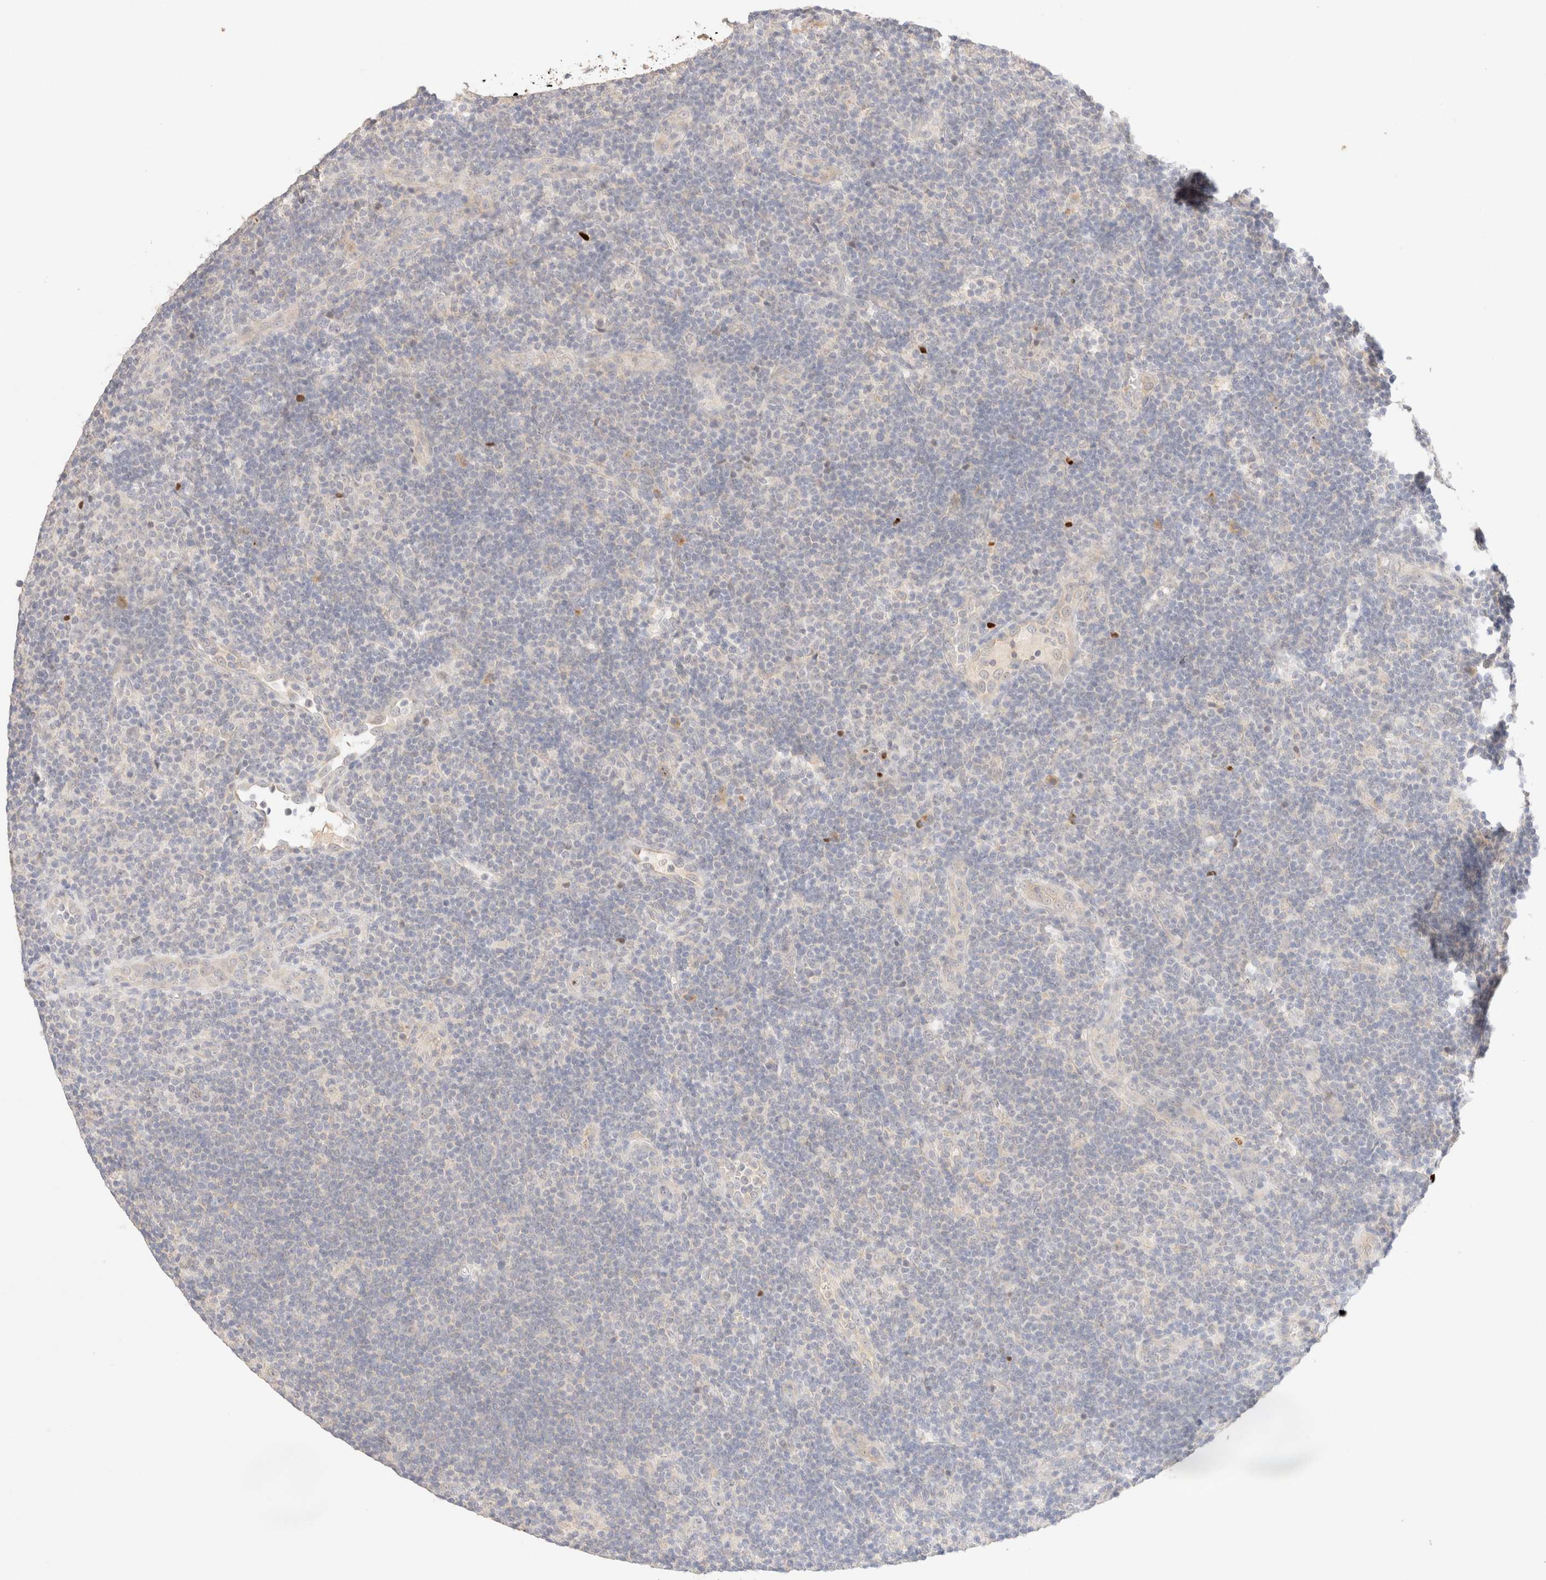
{"staining": {"intensity": "negative", "quantity": "none", "location": "none"}, "tissue": "lymphoma", "cell_type": "Tumor cells", "image_type": "cancer", "snomed": [{"axis": "morphology", "description": "Hodgkin's disease, NOS"}, {"axis": "topography", "description": "Lymph node"}], "caption": "Protein analysis of lymphoma shows no significant expression in tumor cells.", "gene": "SNTB1", "patient": {"sex": "female", "age": 57}}